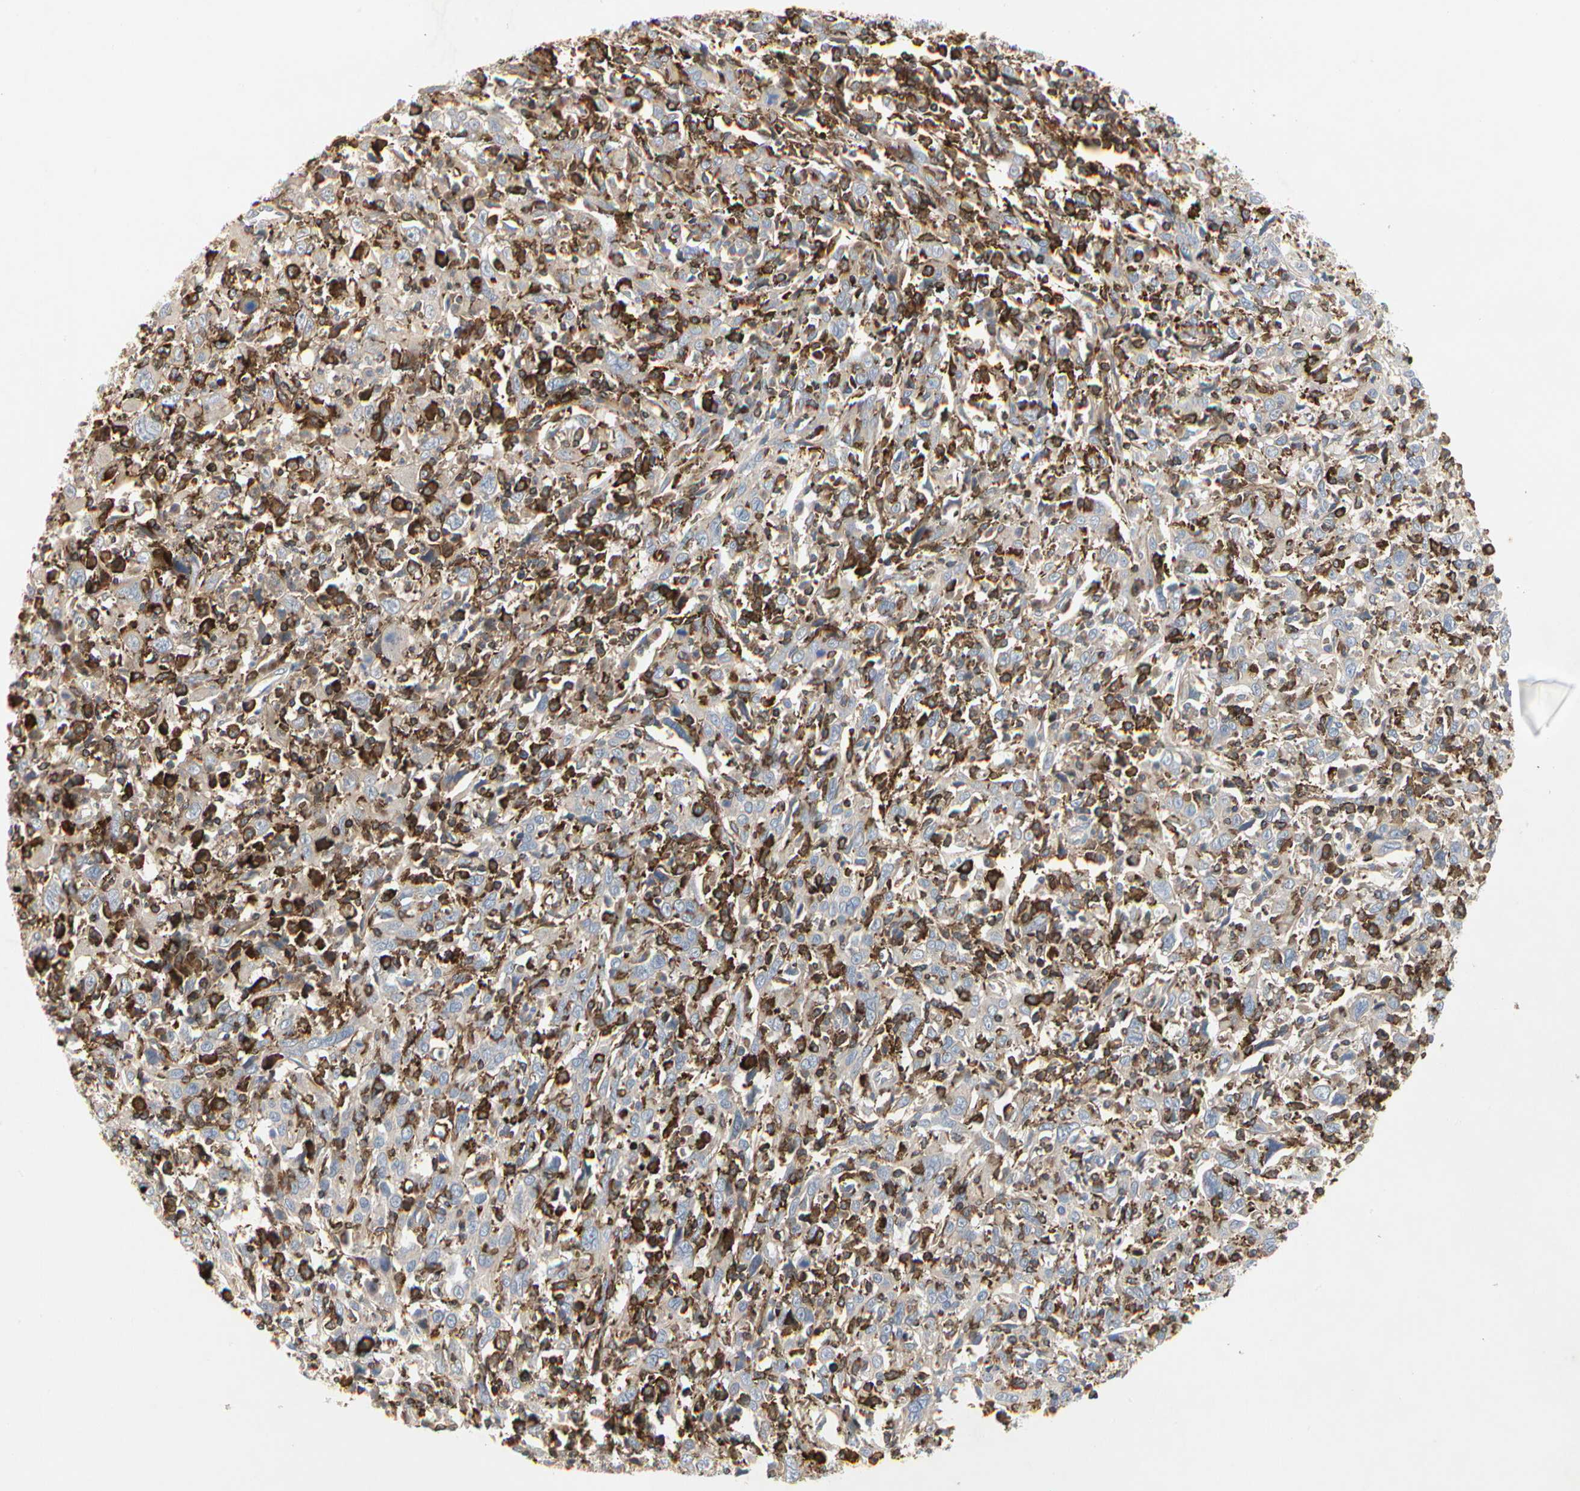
{"staining": {"intensity": "weak", "quantity": ">75%", "location": "cytoplasmic/membranous"}, "tissue": "cervical cancer", "cell_type": "Tumor cells", "image_type": "cancer", "snomed": [{"axis": "morphology", "description": "Squamous cell carcinoma, NOS"}, {"axis": "topography", "description": "Cervix"}], "caption": "Immunohistochemical staining of human squamous cell carcinoma (cervical) reveals low levels of weak cytoplasmic/membranous staining in about >75% of tumor cells. (Stains: DAB in brown, nuclei in blue, Microscopy: brightfield microscopy at high magnification).", "gene": "NAPG", "patient": {"sex": "female", "age": 46}}